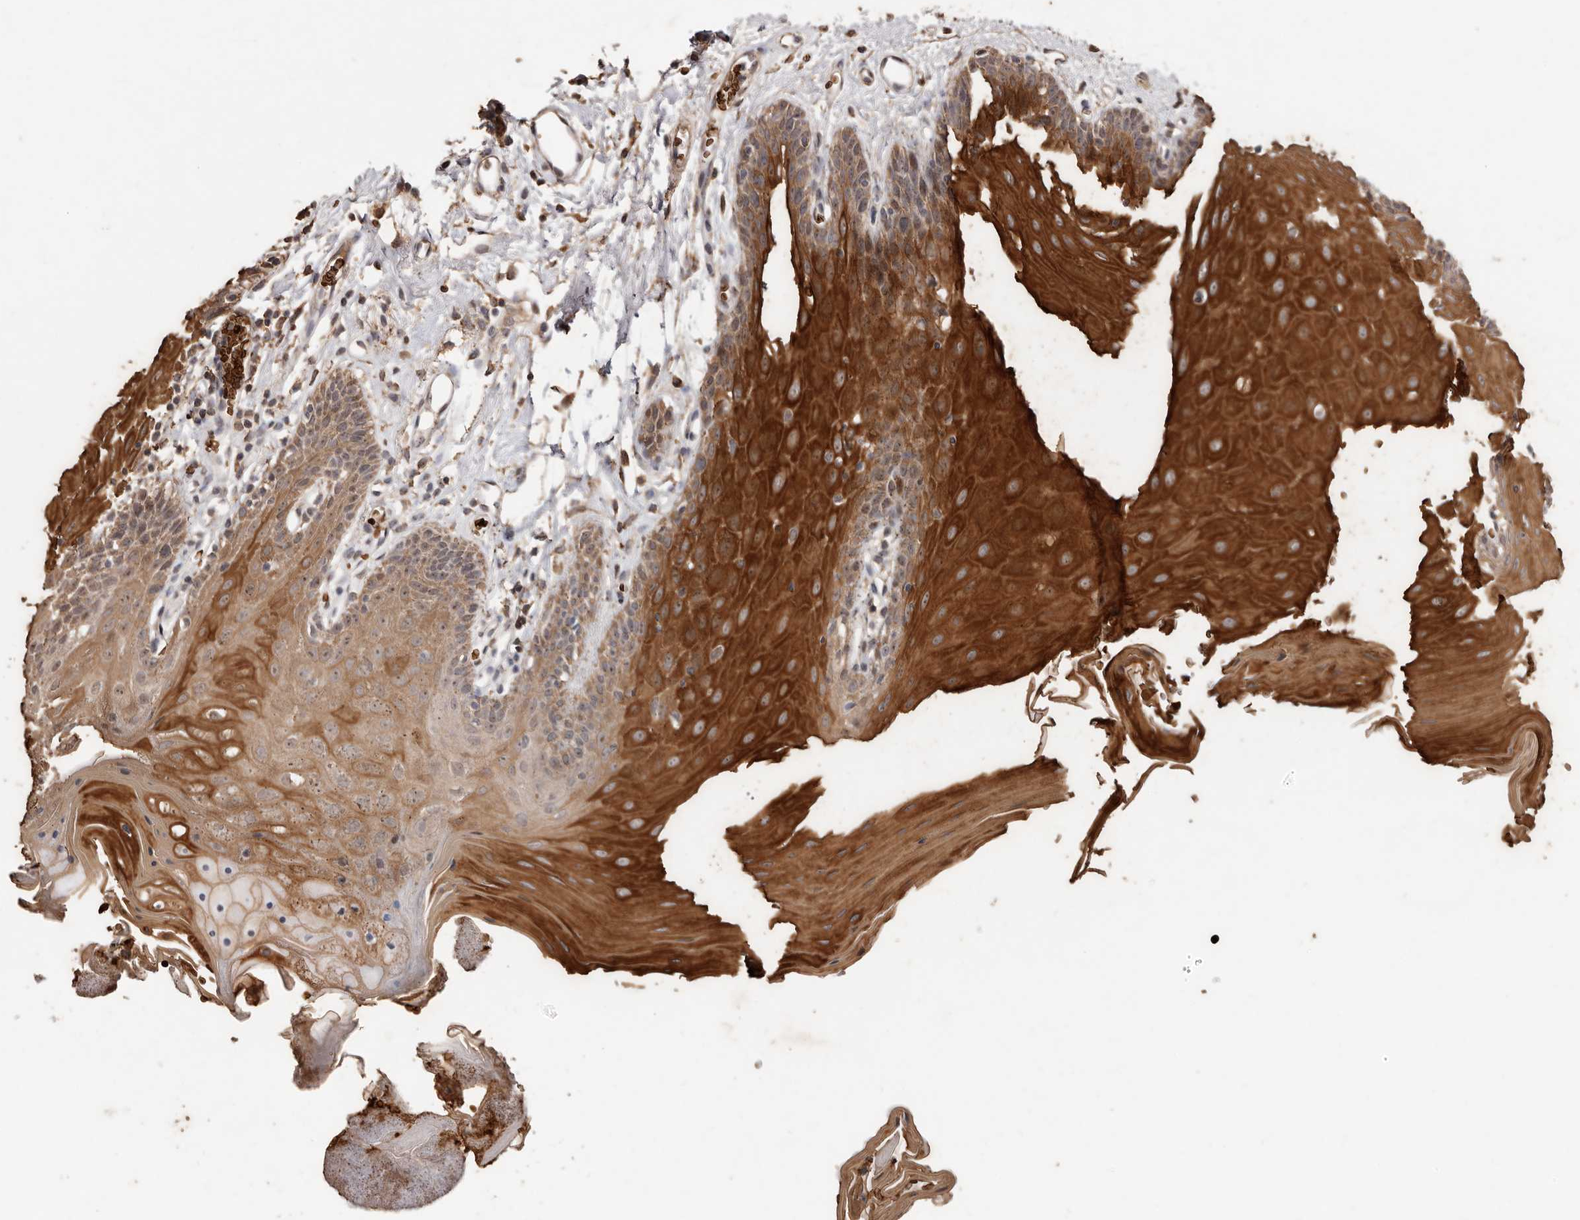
{"staining": {"intensity": "strong", "quantity": ">75%", "location": "cytoplasmic/membranous"}, "tissue": "oral mucosa", "cell_type": "Squamous epithelial cells", "image_type": "normal", "snomed": [{"axis": "morphology", "description": "Normal tissue, NOS"}, {"axis": "morphology", "description": "Squamous cell carcinoma, NOS"}, {"axis": "topography", "description": "Skeletal muscle"}, {"axis": "topography", "description": "Oral tissue"}, {"axis": "topography", "description": "Salivary gland"}, {"axis": "topography", "description": "Head-Neck"}], "caption": "Unremarkable oral mucosa shows strong cytoplasmic/membranous staining in approximately >75% of squamous epithelial cells (DAB IHC with brightfield microscopy, high magnification)..", "gene": "GRAMD2A", "patient": {"sex": "male", "age": 54}}